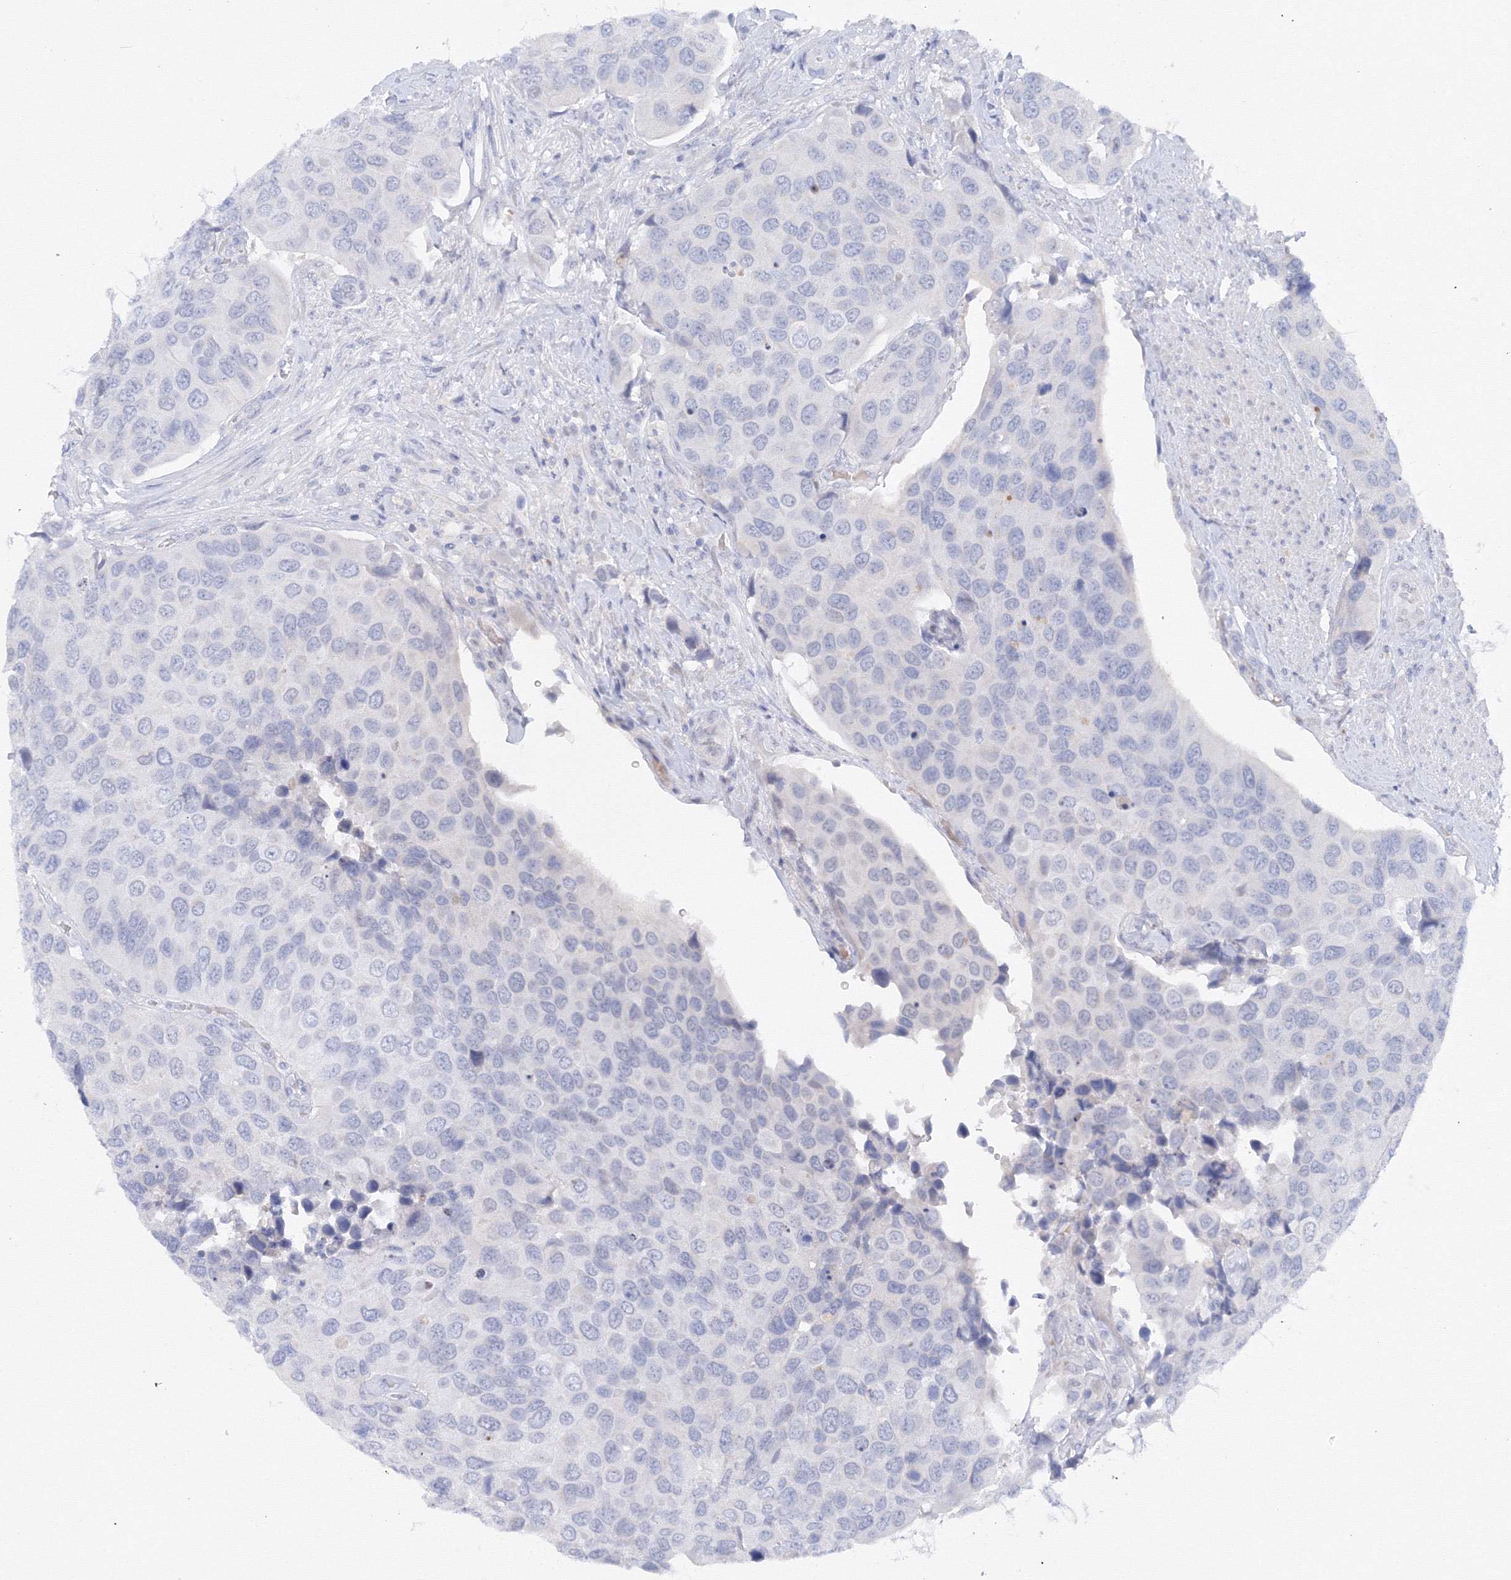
{"staining": {"intensity": "negative", "quantity": "none", "location": "none"}, "tissue": "urothelial cancer", "cell_type": "Tumor cells", "image_type": "cancer", "snomed": [{"axis": "morphology", "description": "Urothelial carcinoma, High grade"}, {"axis": "topography", "description": "Urinary bladder"}], "caption": "Tumor cells are negative for protein expression in human urothelial cancer.", "gene": "TAMM41", "patient": {"sex": "male", "age": 74}}